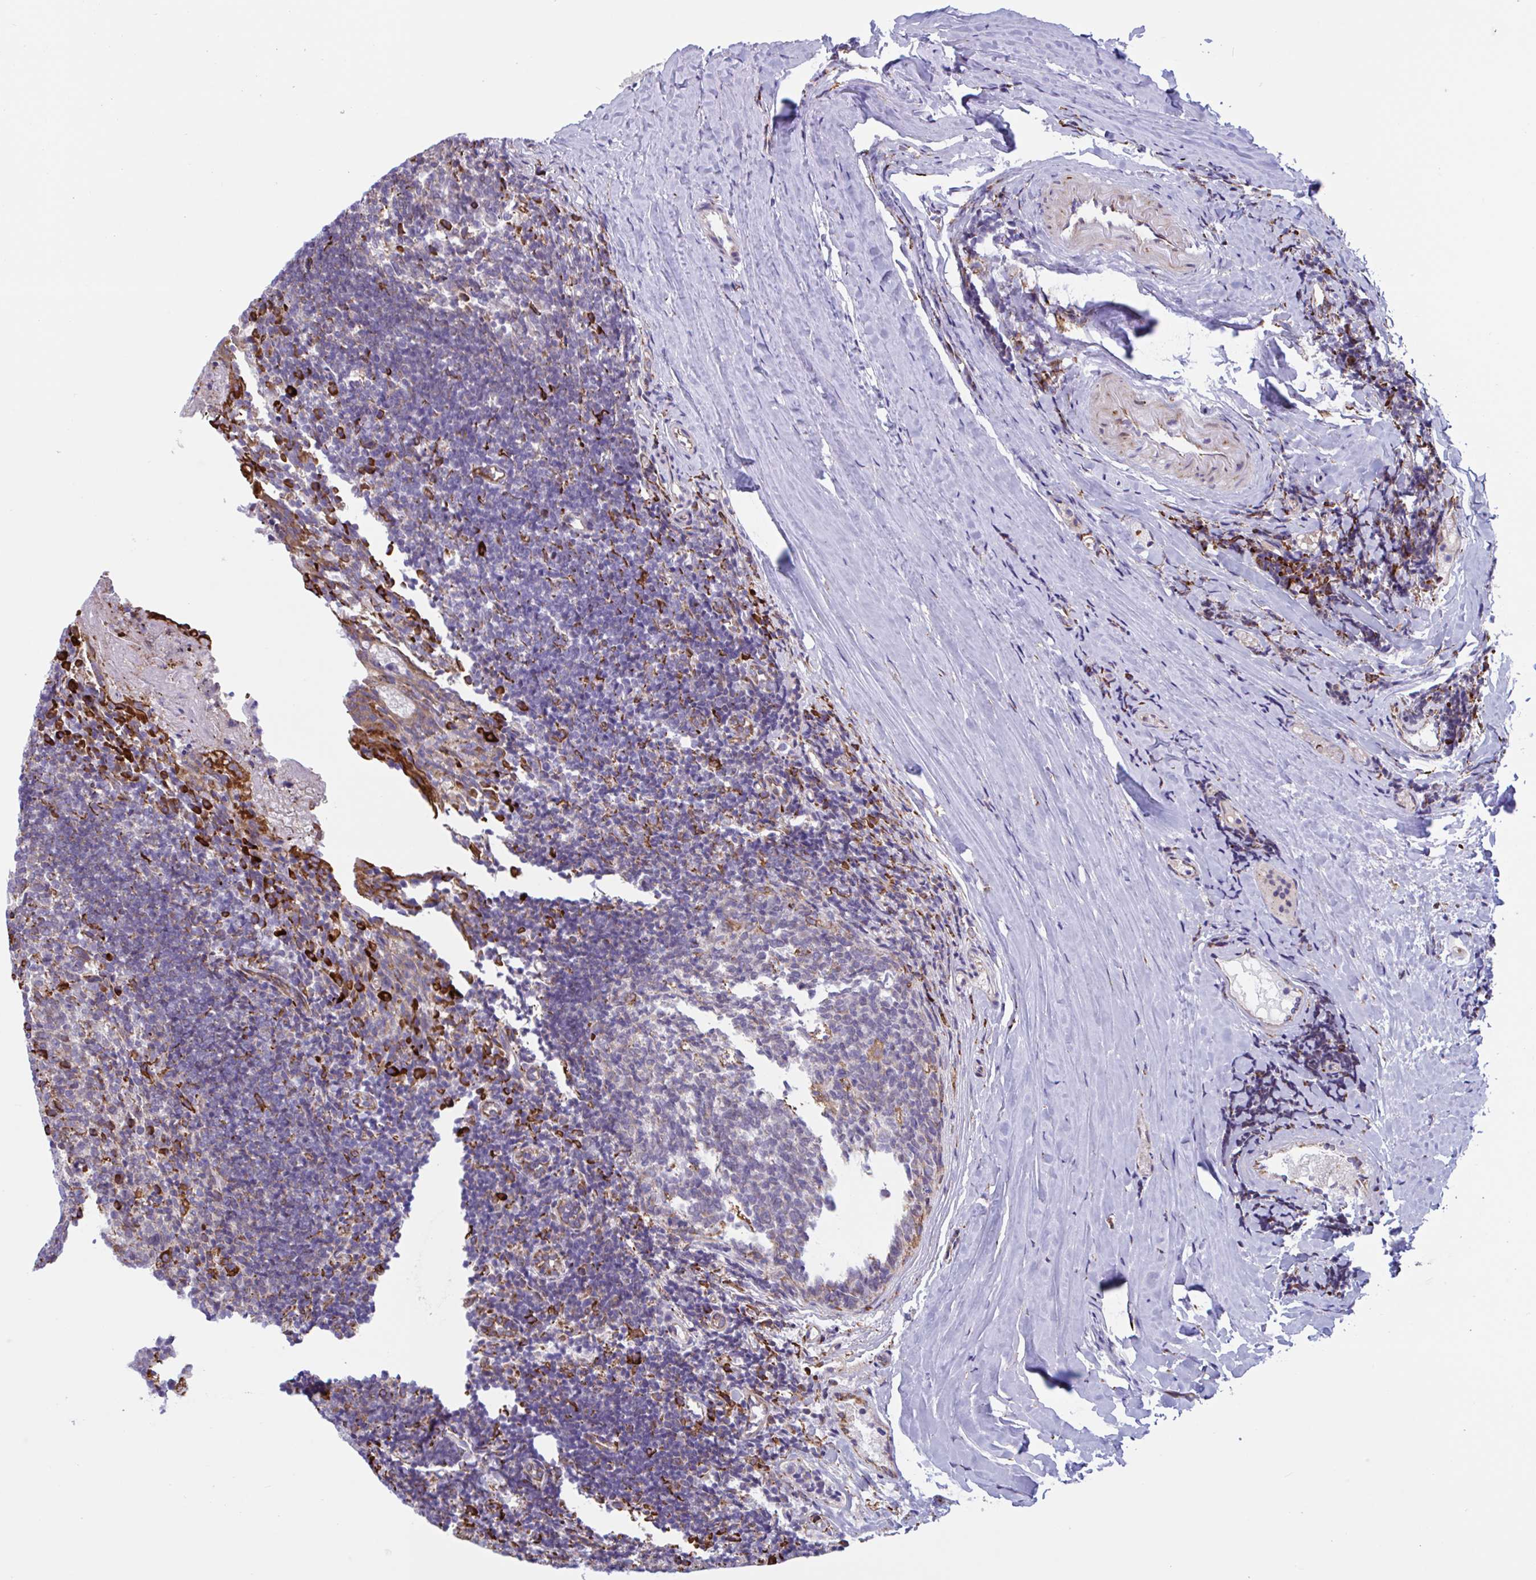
{"staining": {"intensity": "strong", "quantity": "<25%", "location": "cytoplasmic/membranous"}, "tissue": "tonsil", "cell_type": "Germinal center cells", "image_type": "normal", "snomed": [{"axis": "morphology", "description": "Normal tissue, NOS"}, {"axis": "topography", "description": "Tonsil"}], "caption": "This photomicrograph demonstrates unremarkable tonsil stained with immunohistochemistry to label a protein in brown. The cytoplasmic/membranous of germinal center cells show strong positivity for the protein. Nuclei are counter-stained blue.", "gene": "PEAK3", "patient": {"sex": "female", "age": 10}}